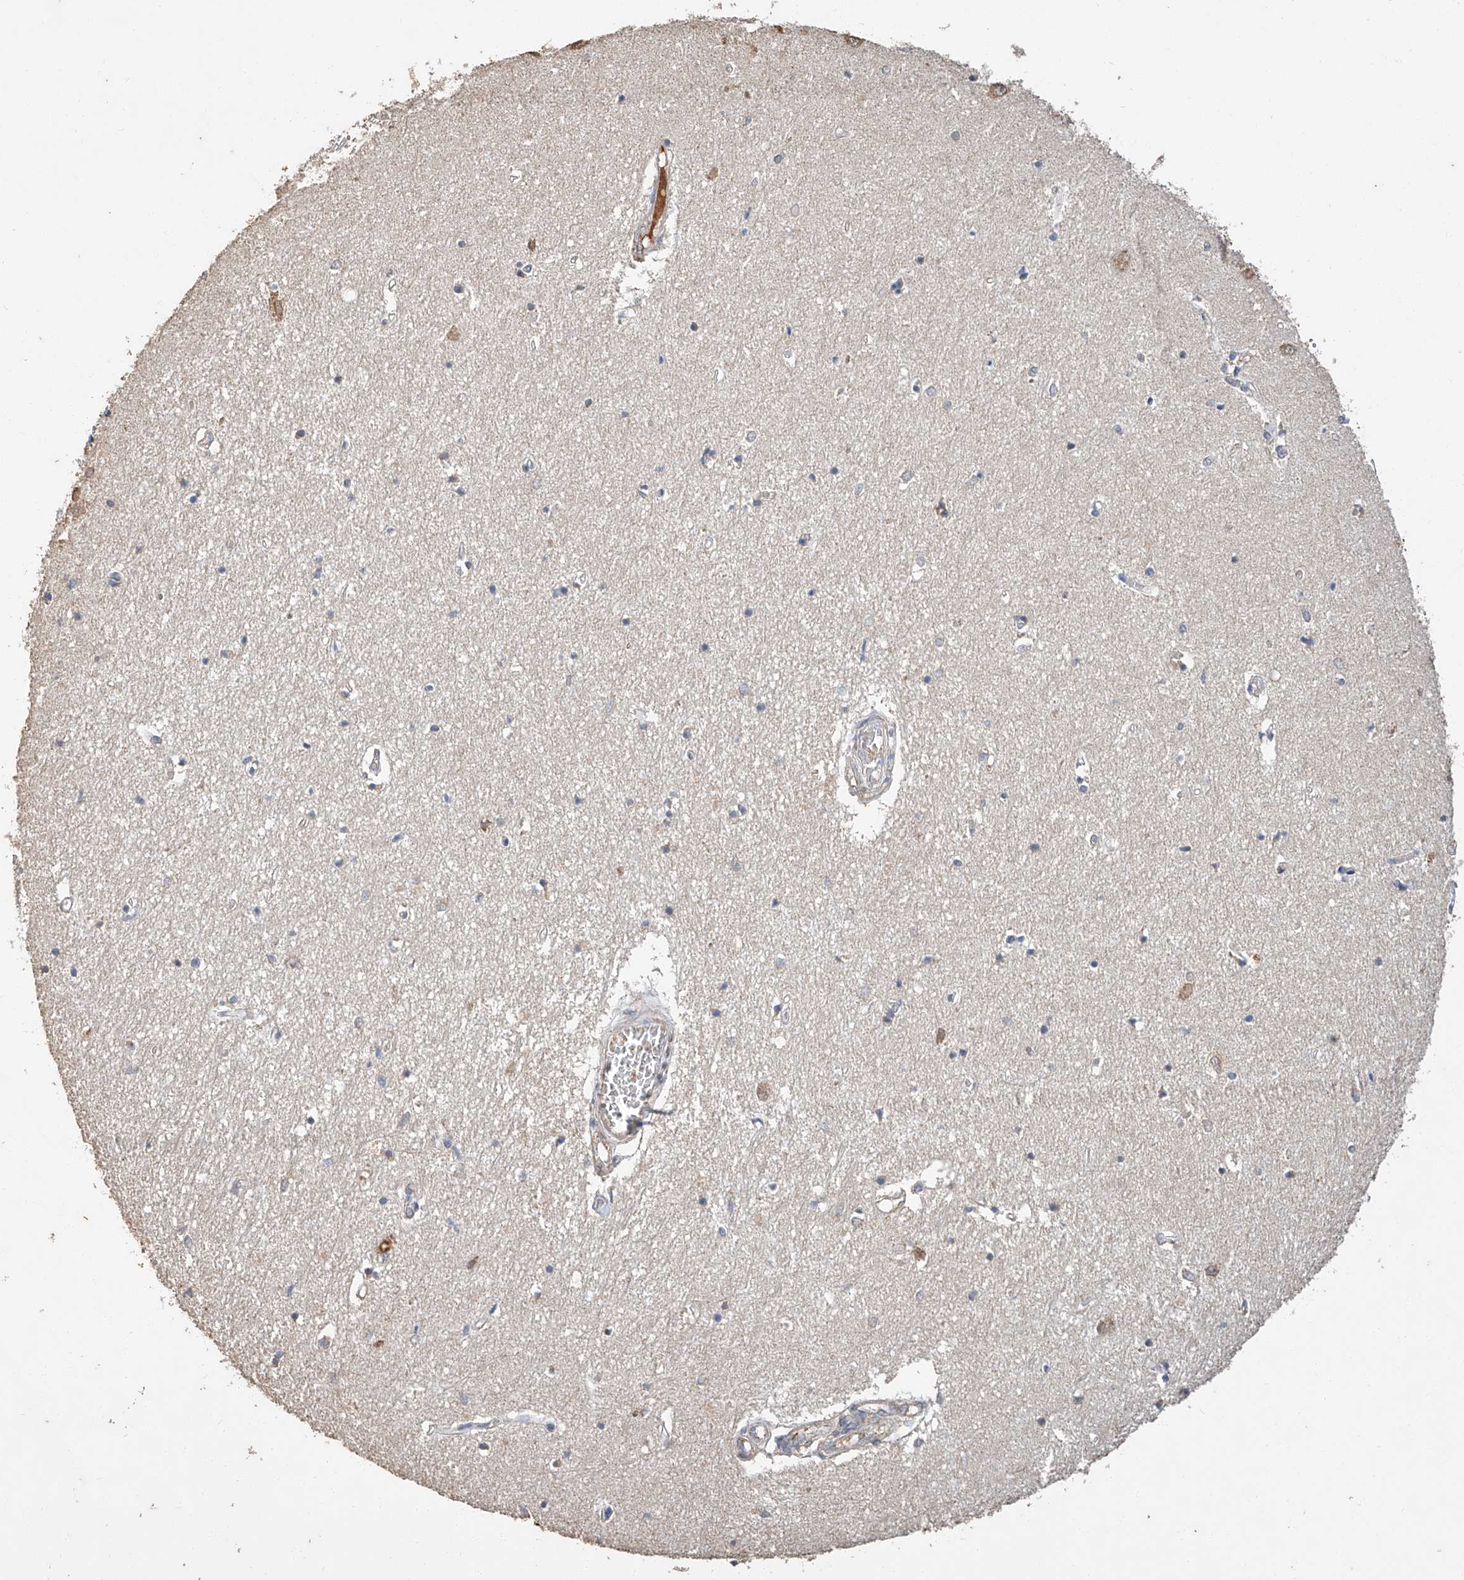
{"staining": {"intensity": "weak", "quantity": "25%-75%", "location": "cytoplasmic/membranous"}, "tissue": "hippocampus", "cell_type": "Glial cells", "image_type": "normal", "snomed": [{"axis": "morphology", "description": "Normal tissue, NOS"}, {"axis": "topography", "description": "Hippocampus"}], "caption": "Normal hippocampus reveals weak cytoplasmic/membranous positivity in approximately 25%-75% of glial cells.", "gene": "CERS4", "patient": {"sex": "female", "age": 64}}